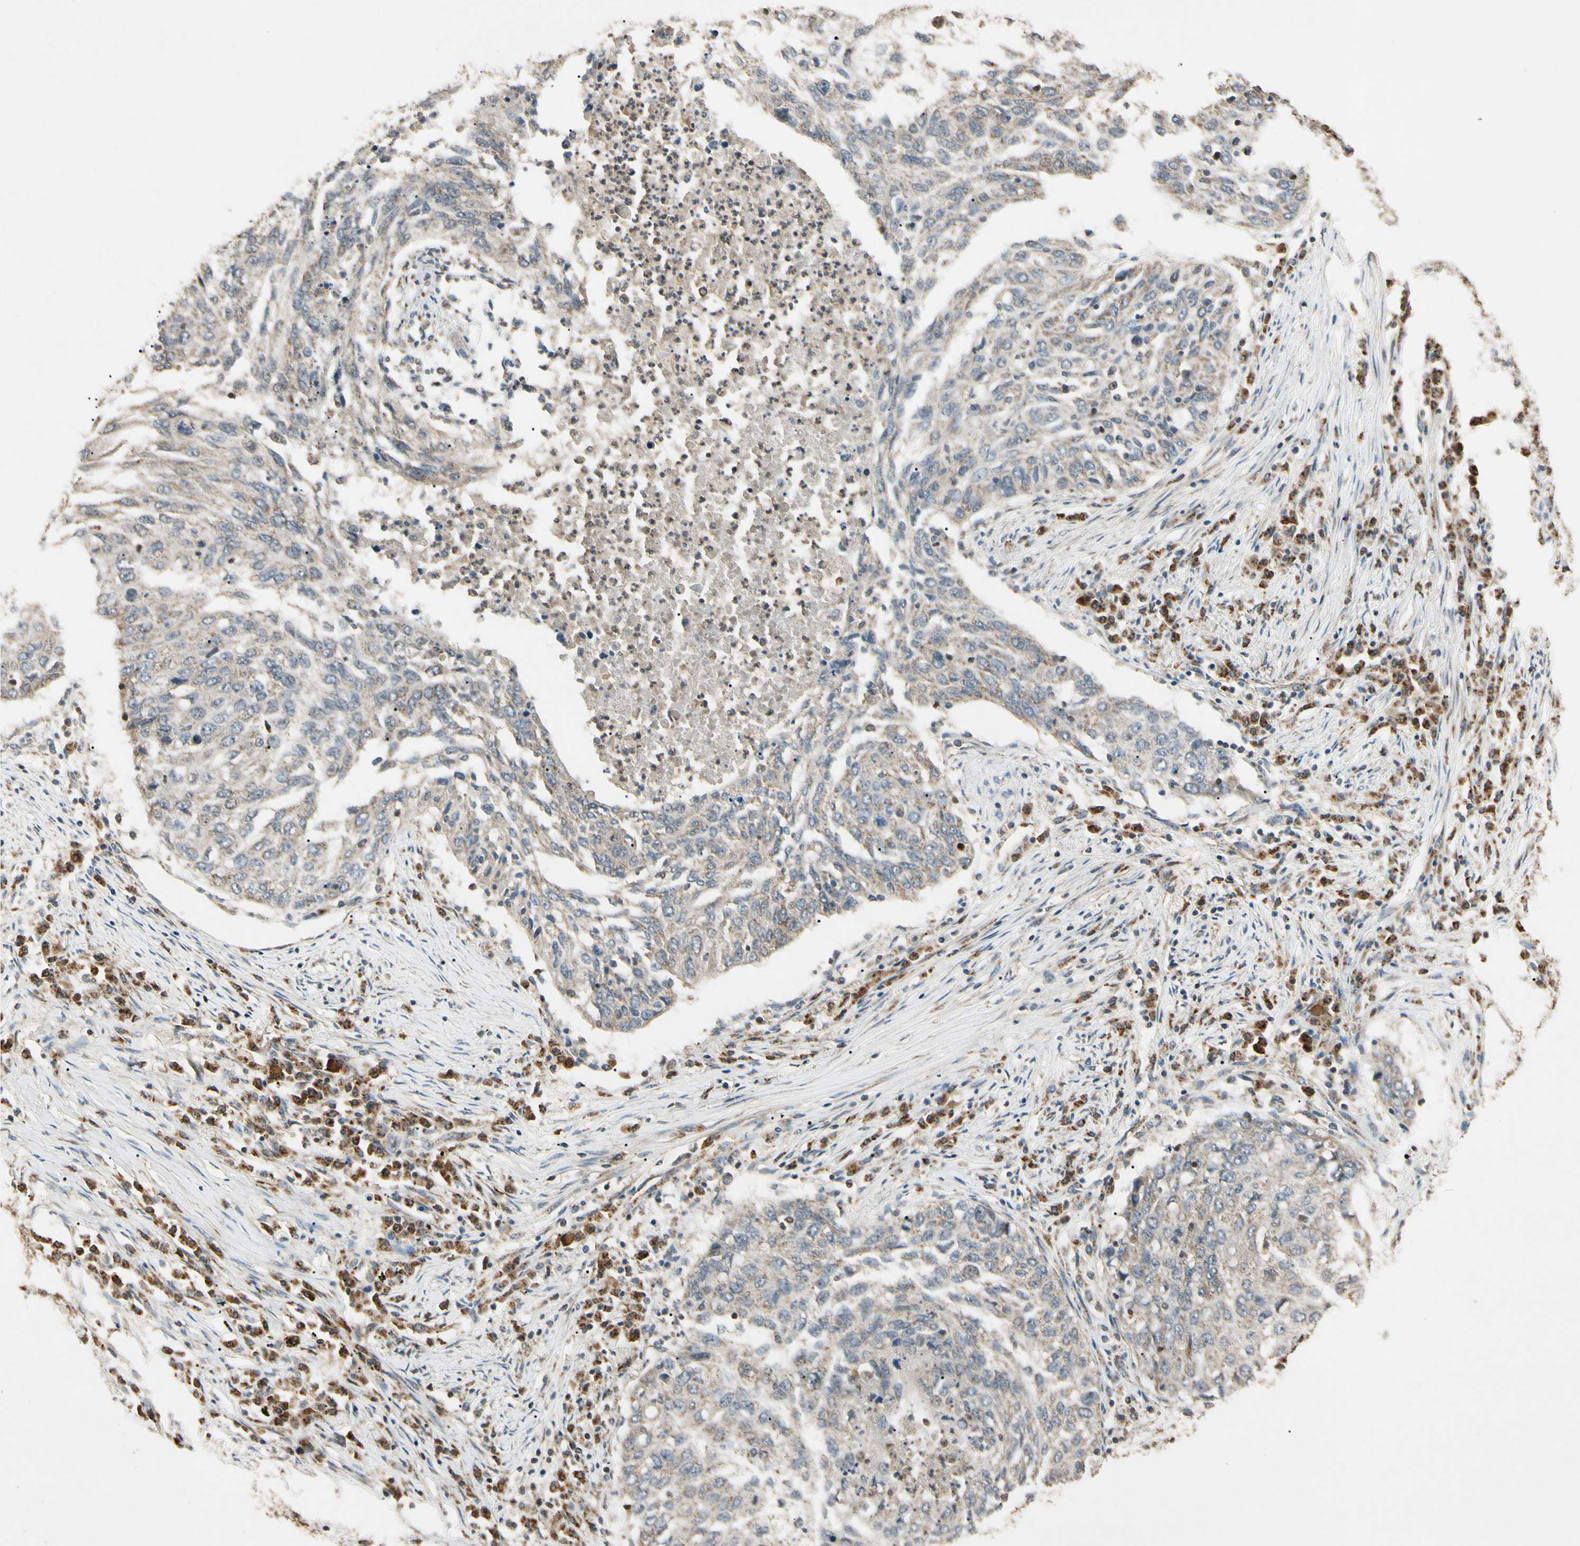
{"staining": {"intensity": "weak", "quantity": ">75%", "location": "cytoplasmic/membranous"}, "tissue": "lung cancer", "cell_type": "Tumor cells", "image_type": "cancer", "snomed": [{"axis": "morphology", "description": "Squamous cell carcinoma, NOS"}, {"axis": "topography", "description": "Lung"}], "caption": "DAB (3,3'-diaminobenzidine) immunohistochemical staining of human lung cancer reveals weak cytoplasmic/membranous protein positivity in approximately >75% of tumor cells.", "gene": "PRDX5", "patient": {"sex": "female", "age": 63}}